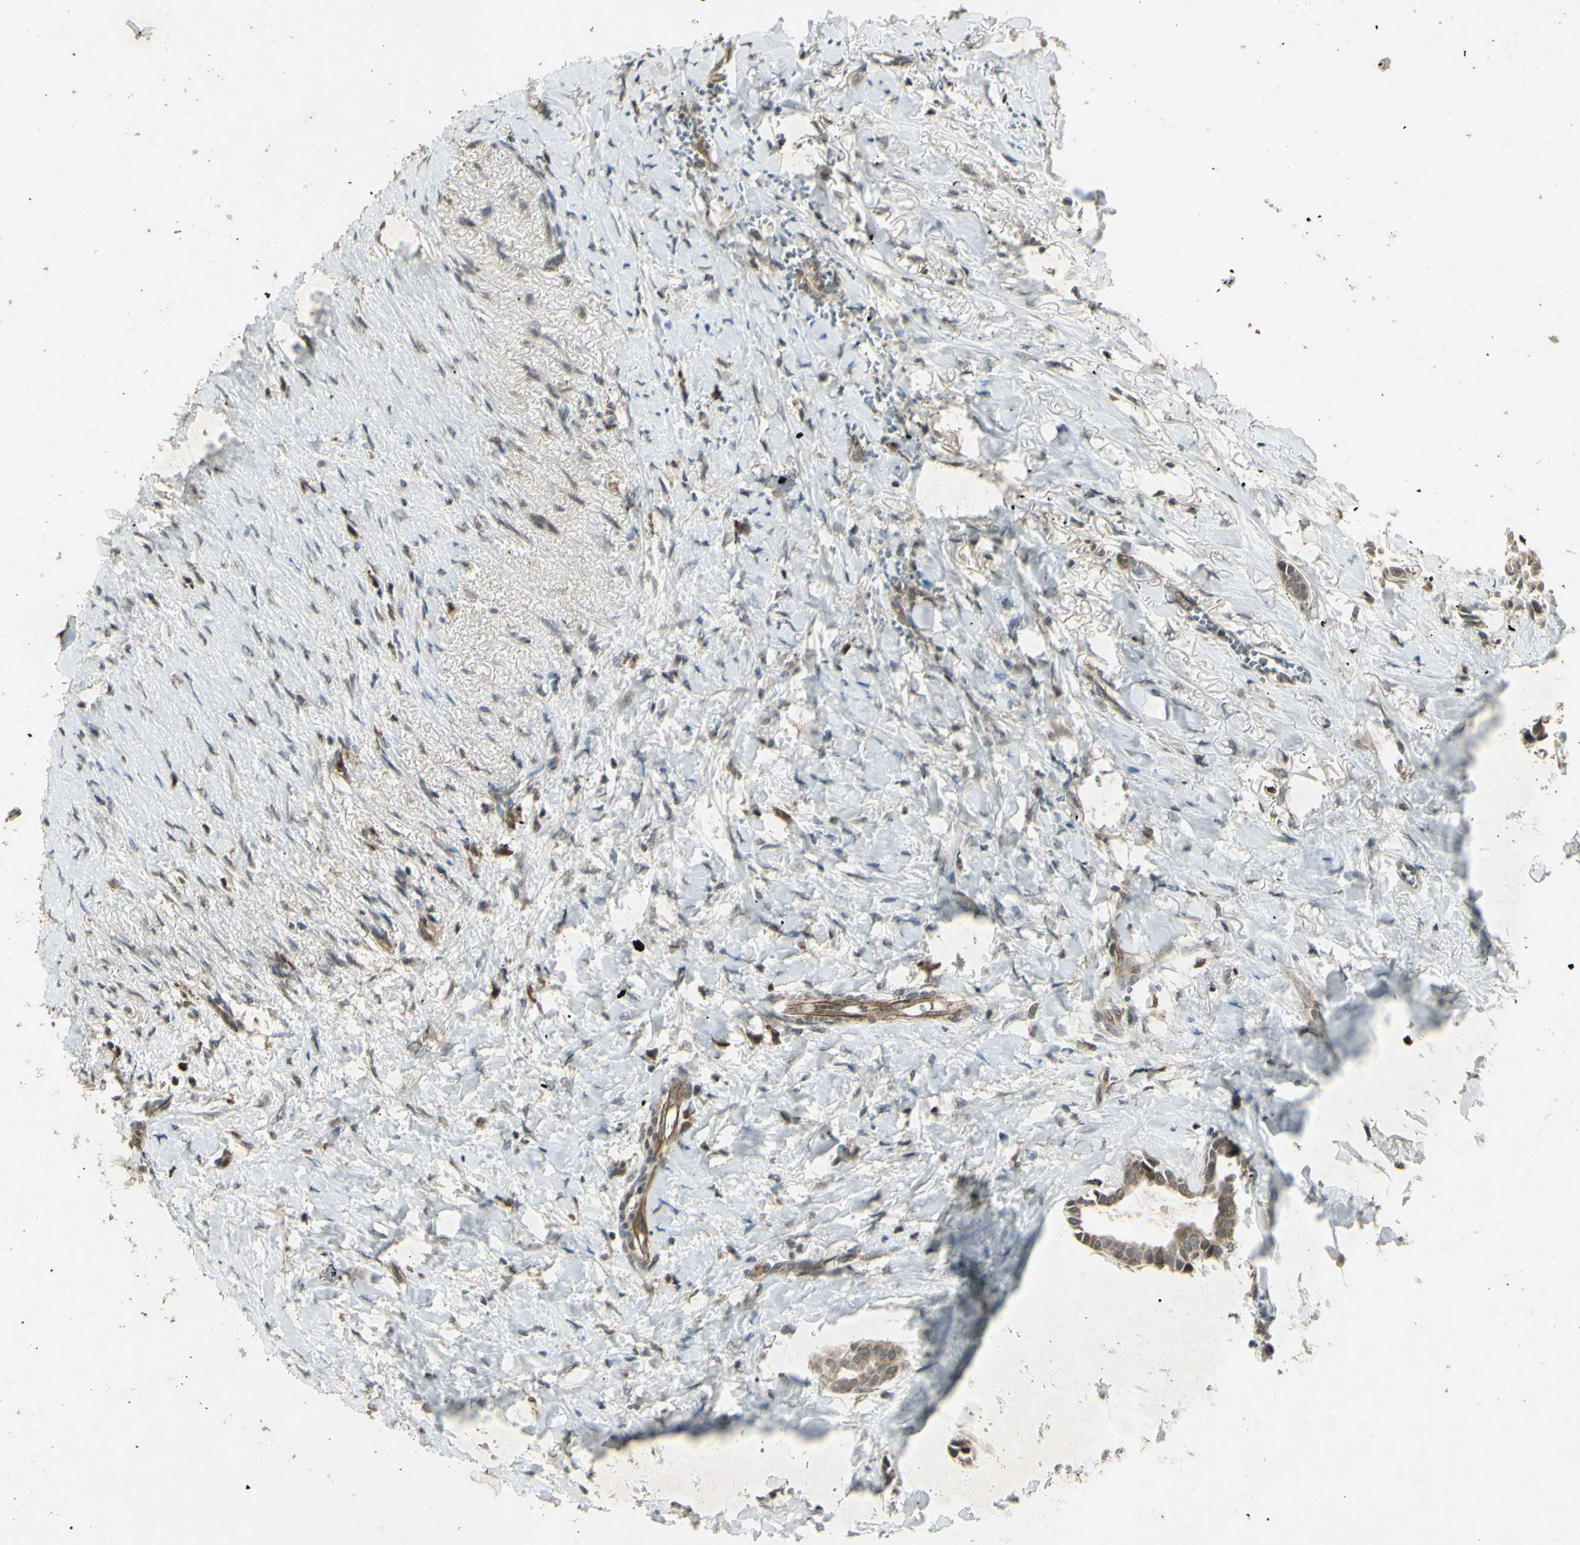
{"staining": {"intensity": "weak", "quantity": ">75%", "location": "cytoplasmic/membranous"}, "tissue": "head and neck cancer", "cell_type": "Tumor cells", "image_type": "cancer", "snomed": [{"axis": "morphology", "description": "Adenocarcinoma, NOS"}, {"axis": "topography", "description": "Salivary gland"}, {"axis": "topography", "description": "Head-Neck"}], "caption": "This is an image of immunohistochemistry staining of head and neck cancer (adenocarcinoma), which shows weak expression in the cytoplasmic/membranous of tumor cells.", "gene": "BLNK", "patient": {"sex": "female", "age": 59}}